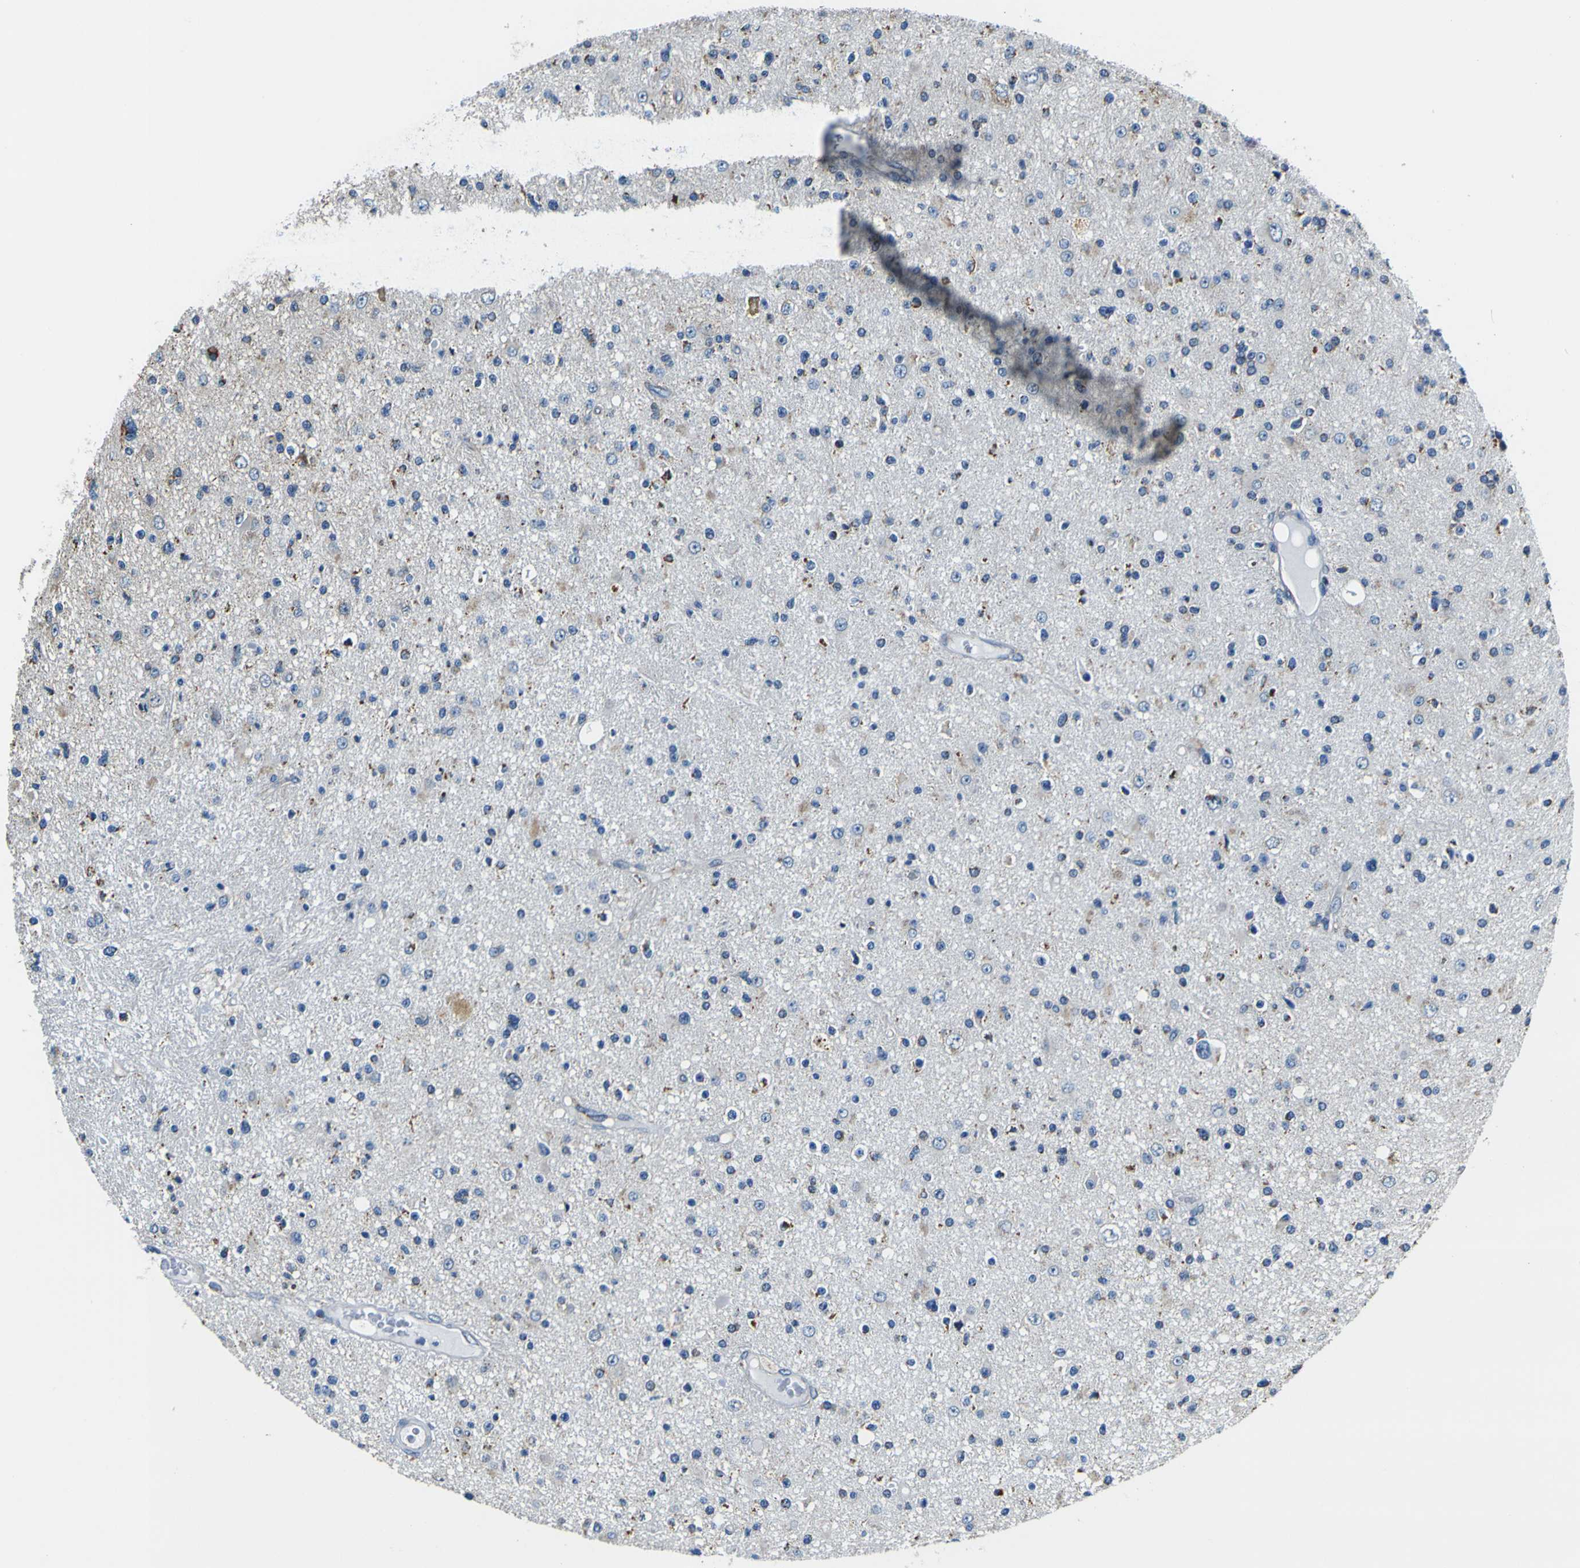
{"staining": {"intensity": "weak", "quantity": "<25%", "location": "cytoplasmic/membranous"}, "tissue": "glioma", "cell_type": "Tumor cells", "image_type": "cancer", "snomed": [{"axis": "morphology", "description": "Glioma, malignant, High grade"}, {"axis": "topography", "description": "Brain"}], "caption": "Human malignant glioma (high-grade) stained for a protein using immunohistochemistry reveals no staining in tumor cells.", "gene": "LRP4", "patient": {"sex": "male", "age": 33}}